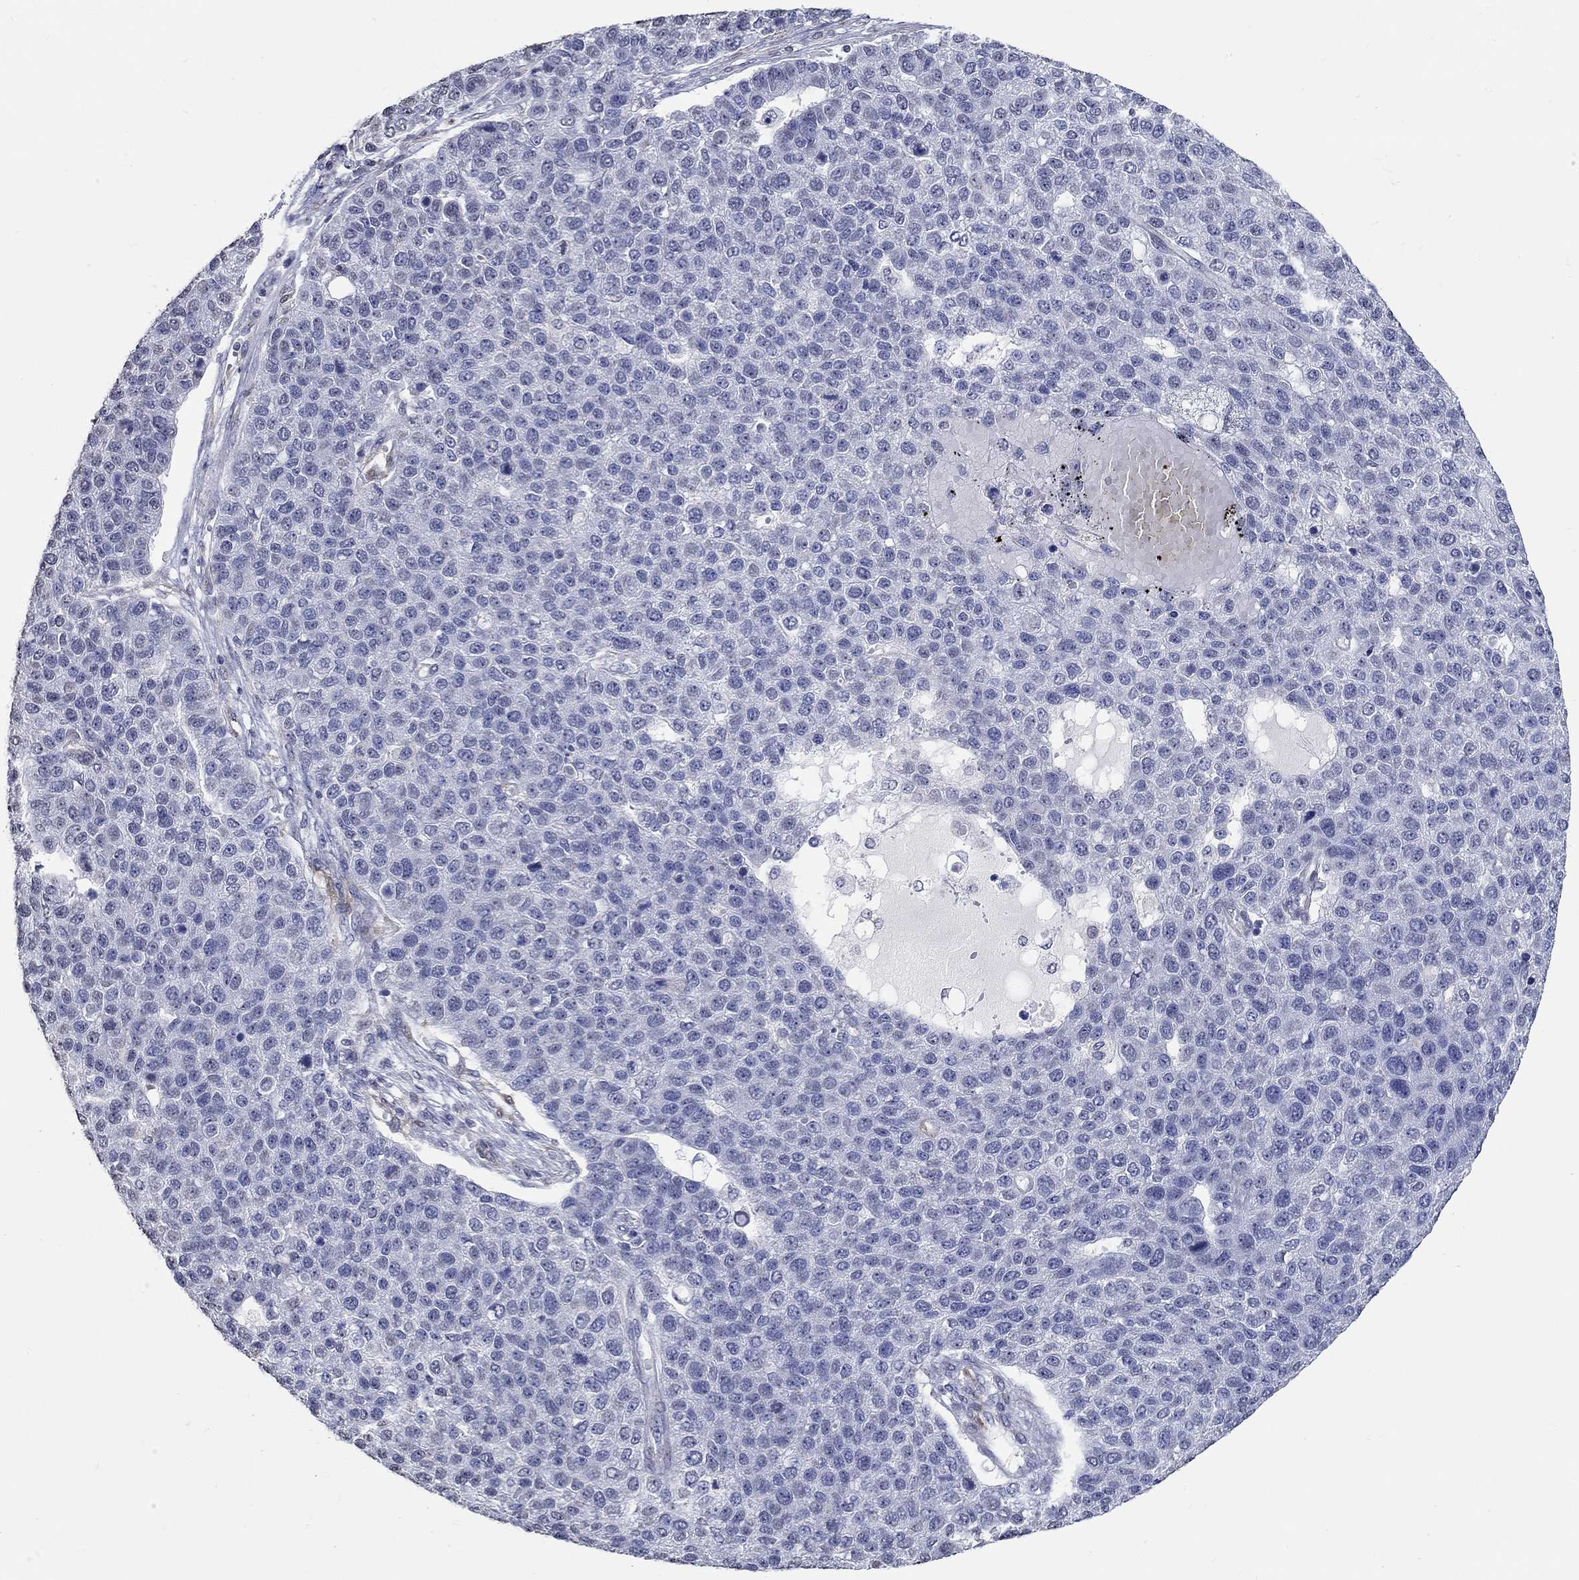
{"staining": {"intensity": "negative", "quantity": "none", "location": "none"}, "tissue": "pancreatic cancer", "cell_type": "Tumor cells", "image_type": "cancer", "snomed": [{"axis": "morphology", "description": "Adenocarcinoma, NOS"}, {"axis": "topography", "description": "Pancreas"}], "caption": "IHC histopathology image of pancreatic cancer (adenocarcinoma) stained for a protein (brown), which shows no positivity in tumor cells.", "gene": "PDE1B", "patient": {"sex": "female", "age": 61}}